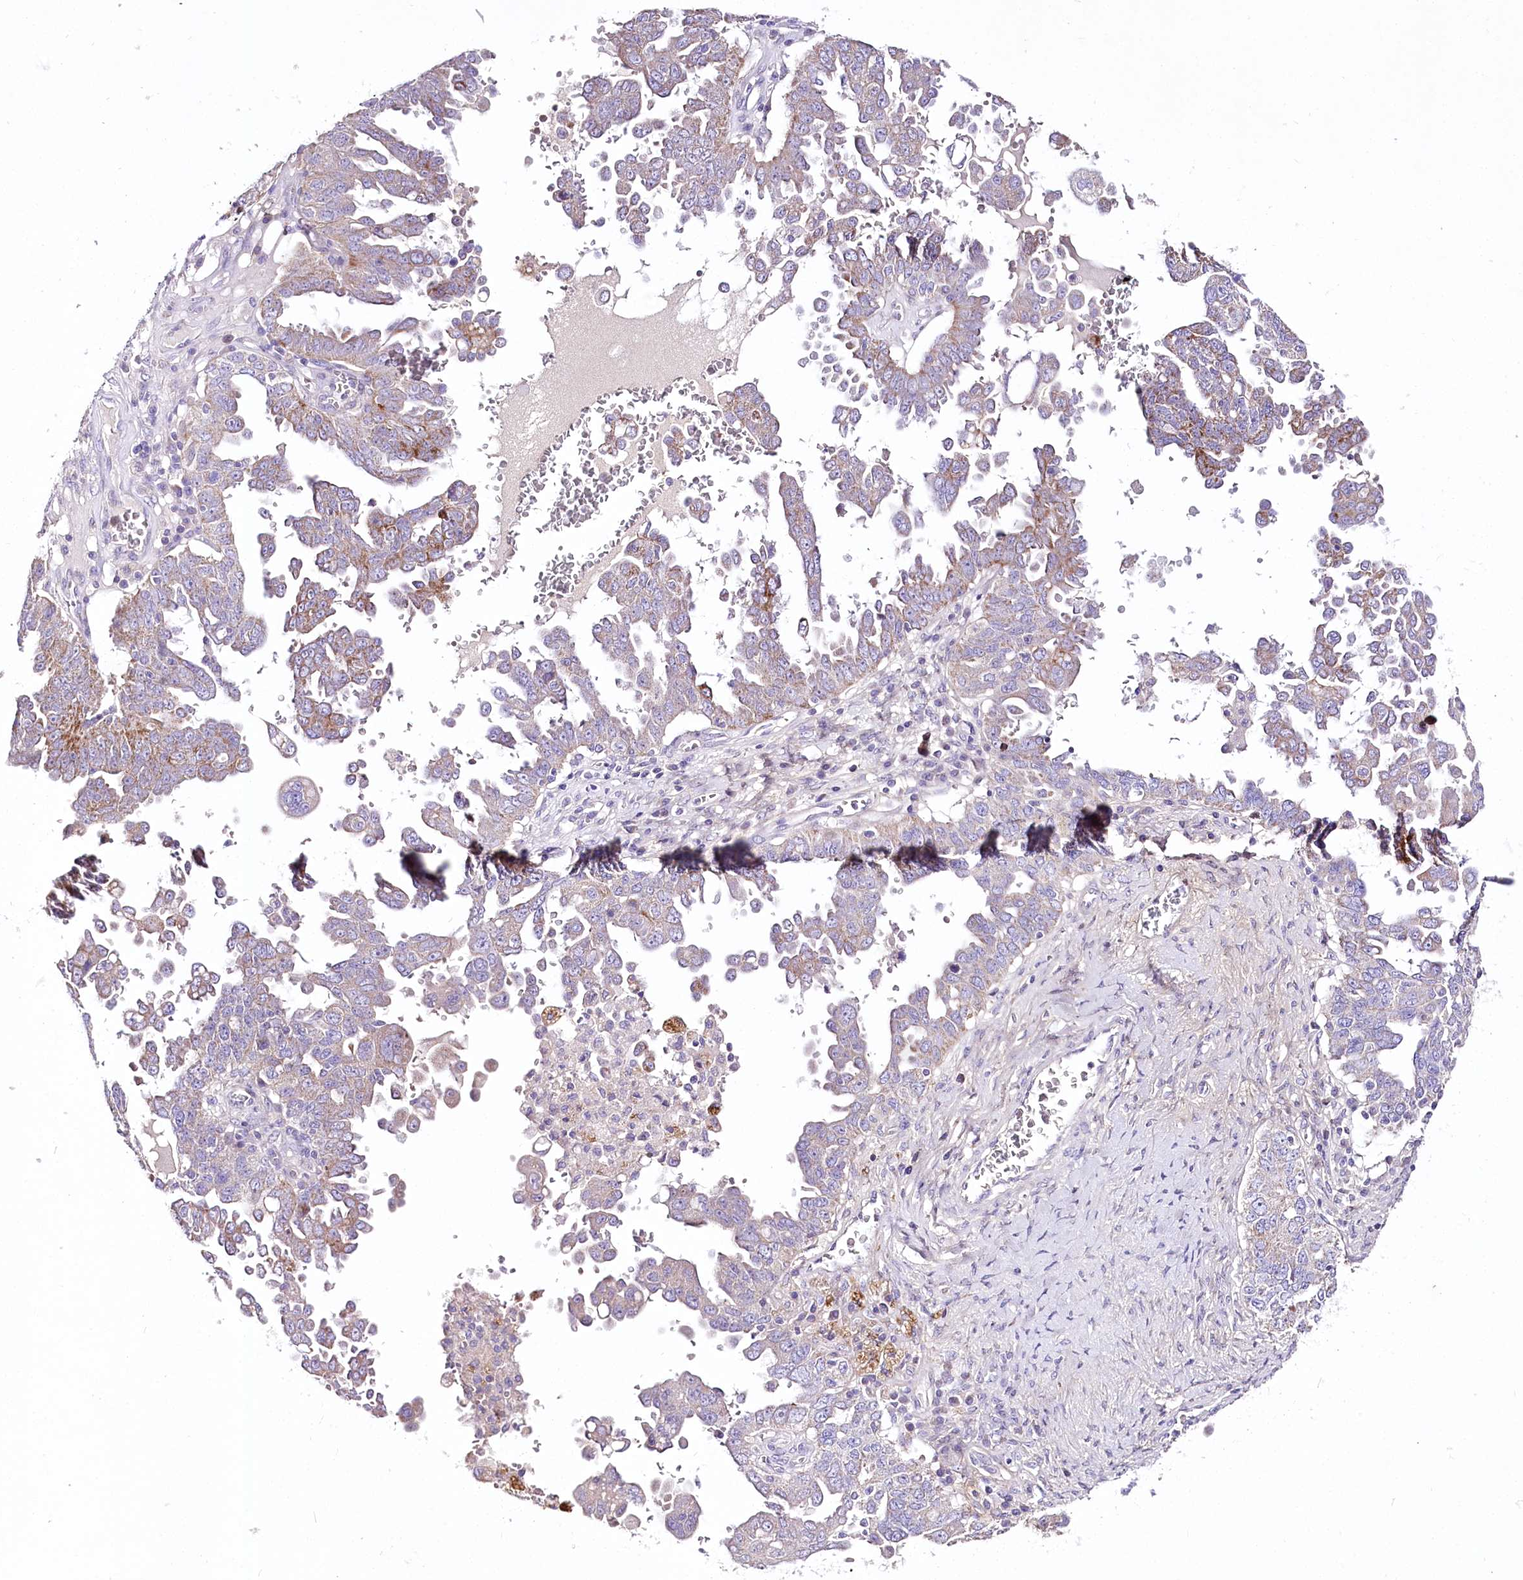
{"staining": {"intensity": "weak", "quantity": "25%-75%", "location": "cytoplasmic/membranous"}, "tissue": "ovarian cancer", "cell_type": "Tumor cells", "image_type": "cancer", "snomed": [{"axis": "morphology", "description": "Carcinoma, endometroid"}, {"axis": "topography", "description": "Ovary"}], "caption": "The image reveals staining of ovarian cancer (endometroid carcinoma), revealing weak cytoplasmic/membranous protein expression (brown color) within tumor cells.", "gene": "LRRC14B", "patient": {"sex": "female", "age": 62}}